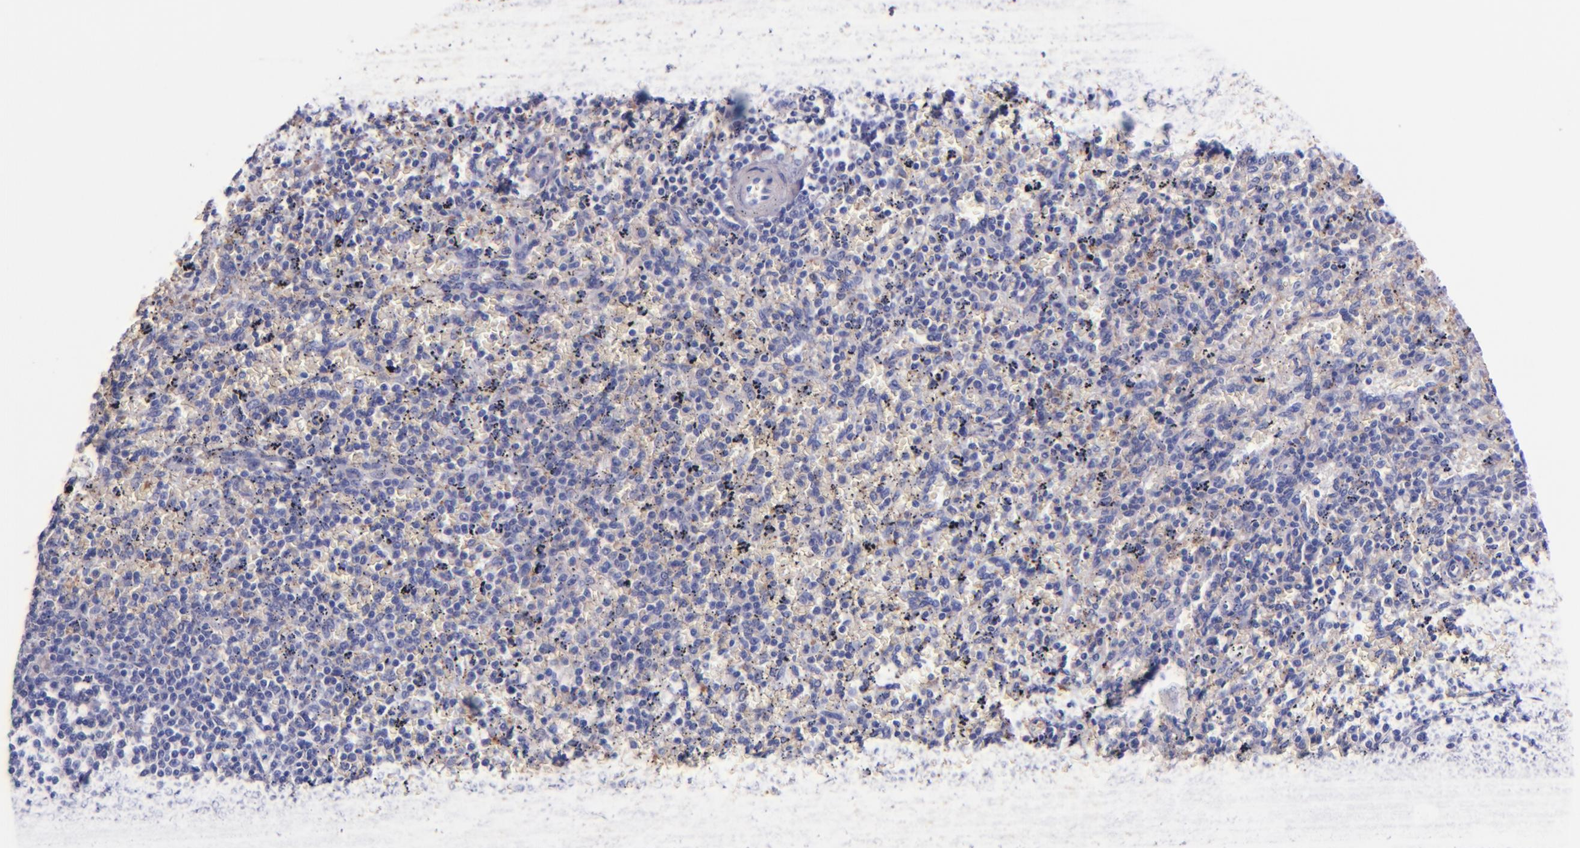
{"staining": {"intensity": "negative", "quantity": "none", "location": "none"}, "tissue": "spleen", "cell_type": "Cells in red pulp", "image_type": "normal", "snomed": [{"axis": "morphology", "description": "Normal tissue, NOS"}, {"axis": "topography", "description": "Spleen"}], "caption": "DAB (3,3'-diaminobenzidine) immunohistochemical staining of benign spleen displays no significant staining in cells in red pulp. (DAB immunohistochemistry (IHC) with hematoxylin counter stain).", "gene": "F13A1", "patient": {"sex": "female", "age": 43}}